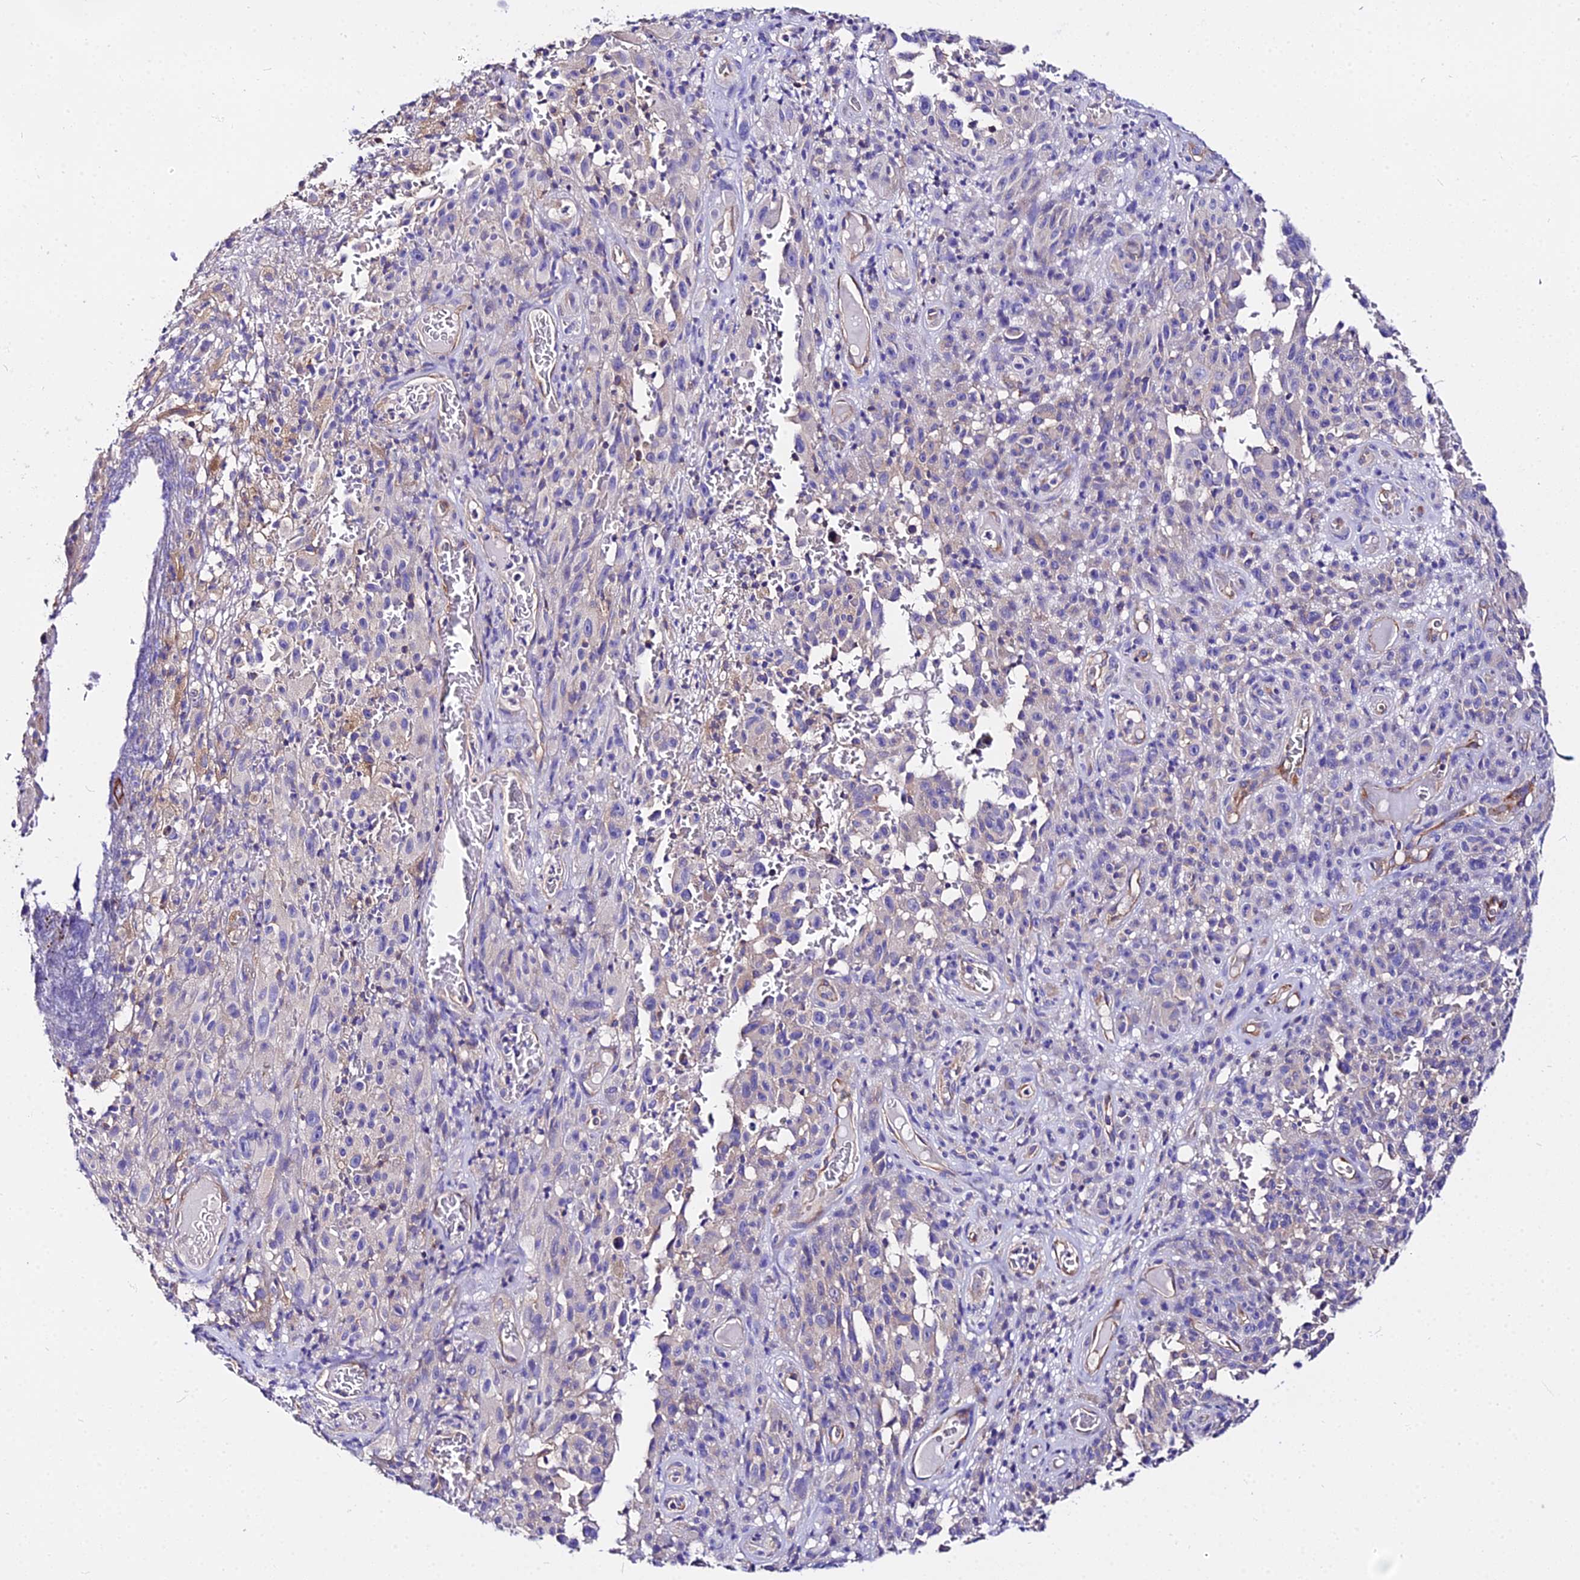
{"staining": {"intensity": "negative", "quantity": "none", "location": "none"}, "tissue": "melanoma", "cell_type": "Tumor cells", "image_type": "cancer", "snomed": [{"axis": "morphology", "description": "Malignant melanoma, NOS"}, {"axis": "topography", "description": "Skin"}], "caption": "Immunohistochemical staining of human melanoma displays no significant positivity in tumor cells.", "gene": "DAW1", "patient": {"sex": "female", "age": 82}}